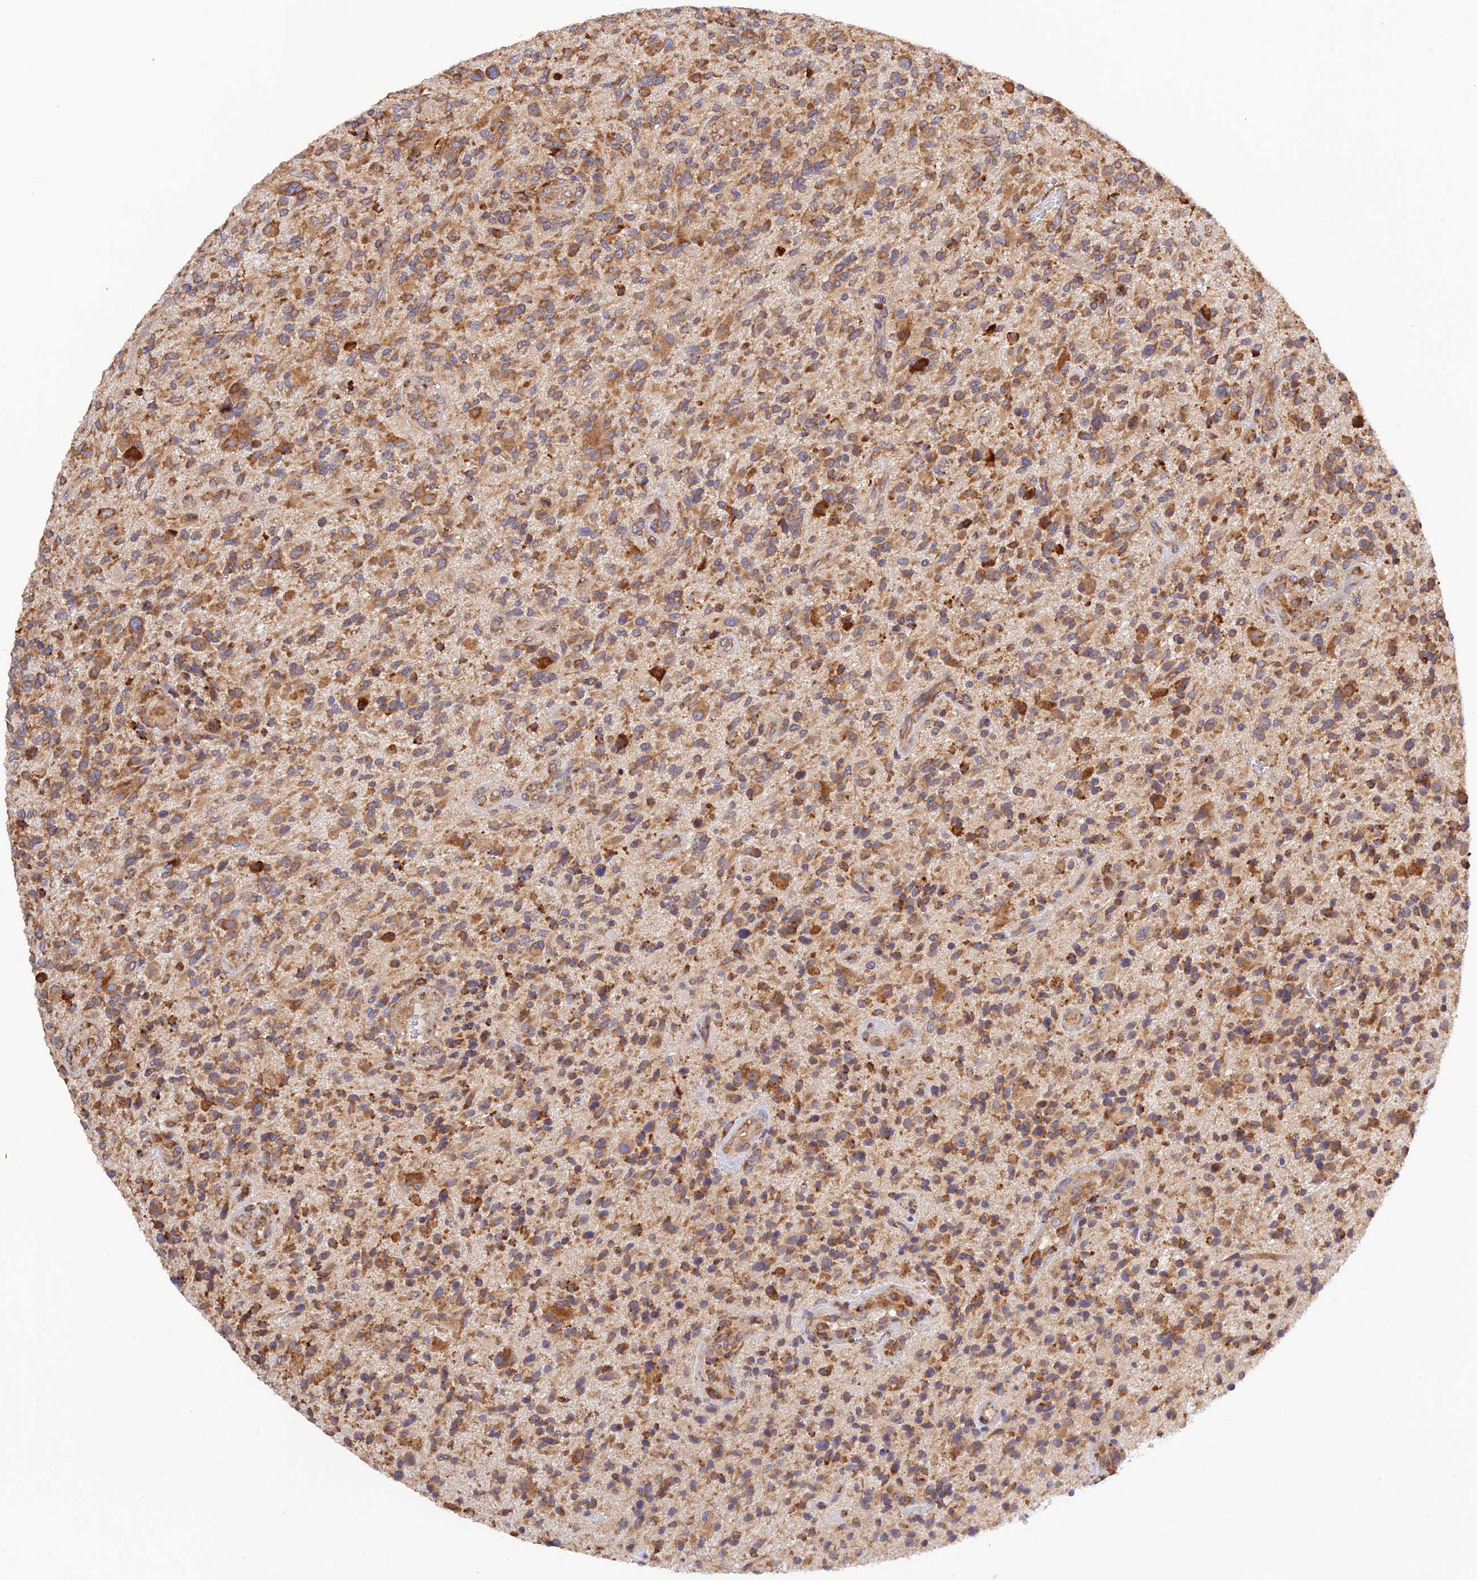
{"staining": {"intensity": "moderate", "quantity": ">75%", "location": "cytoplasmic/membranous"}, "tissue": "glioma", "cell_type": "Tumor cells", "image_type": "cancer", "snomed": [{"axis": "morphology", "description": "Glioma, malignant, High grade"}, {"axis": "topography", "description": "Brain"}], "caption": "The histopathology image demonstrates staining of glioma, revealing moderate cytoplasmic/membranous protein positivity (brown color) within tumor cells. (DAB = brown stain, brightfield microscopy at high magnification).", "gene": "RPL5", "patient": {"sex": "male", "age": 47}}